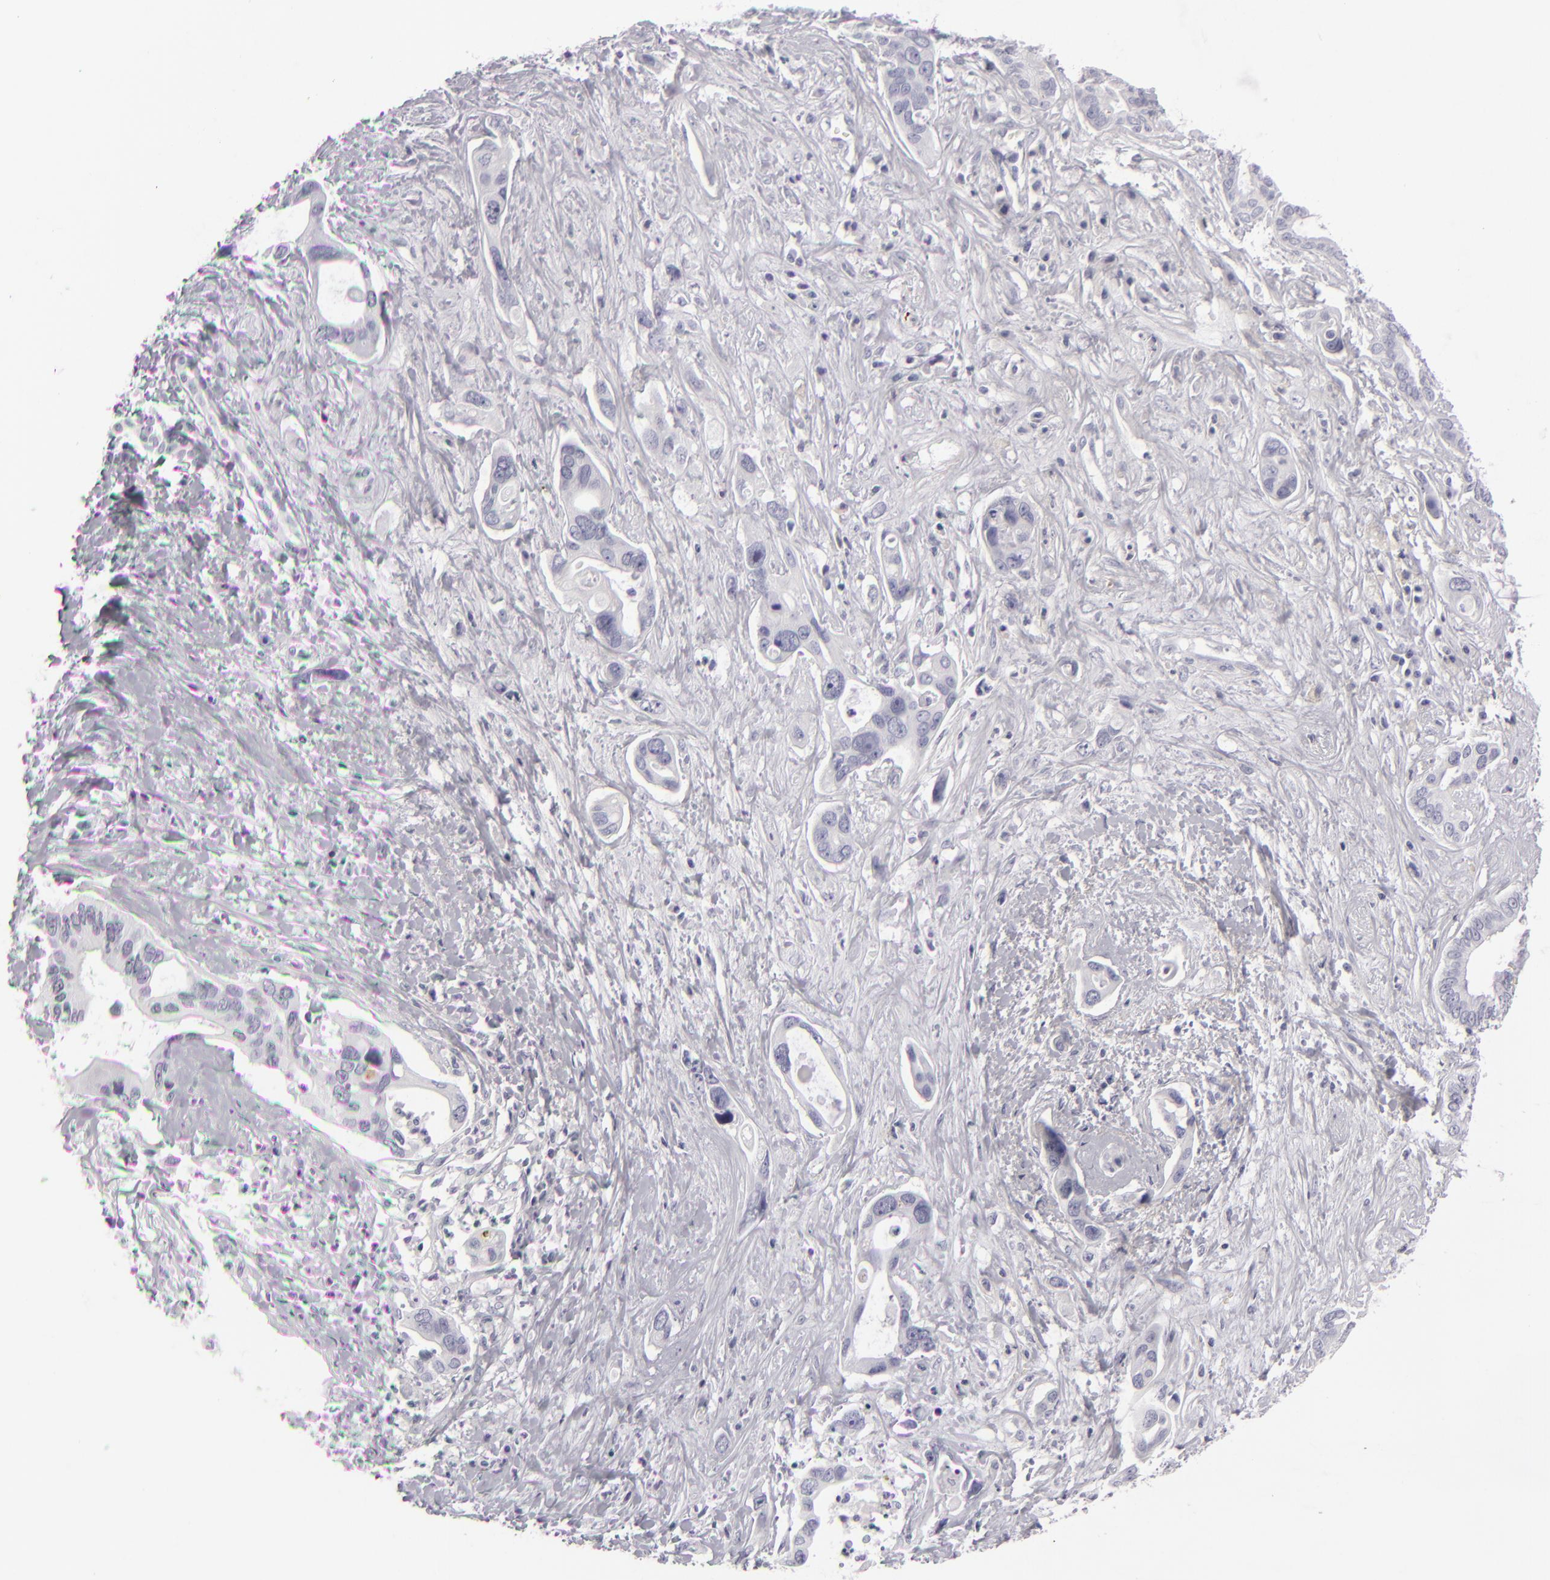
{"staining": {"intensity": "negative", "quantity": "none", "location": "none"}, "tissue": "liver cancer", "cell_type": "Tumor cells", "image_type": "cancer", "snomed": [{"axis": "morphology", "description": "Cholangiocarcinoma"}, {"axis": "topography", "description": "Liver"}], "caption": "Immunohistochemistry (IHC) micrograph of neoplastic tissue: liver cancer (cholangiocarcinoma) stained with DAB (3,3'-diaminobenzidine) exhibits no significant protein positivity in tumor cells. The staining was performed using DAB (3,3'-diaminobenzidine) to visualize the protein expression in brown, while the nuclei were stained in blue with hematoxylin (Magnification: 20x).", "gene": "CDX2", "patient": {"sex": "female", "age": 65}}